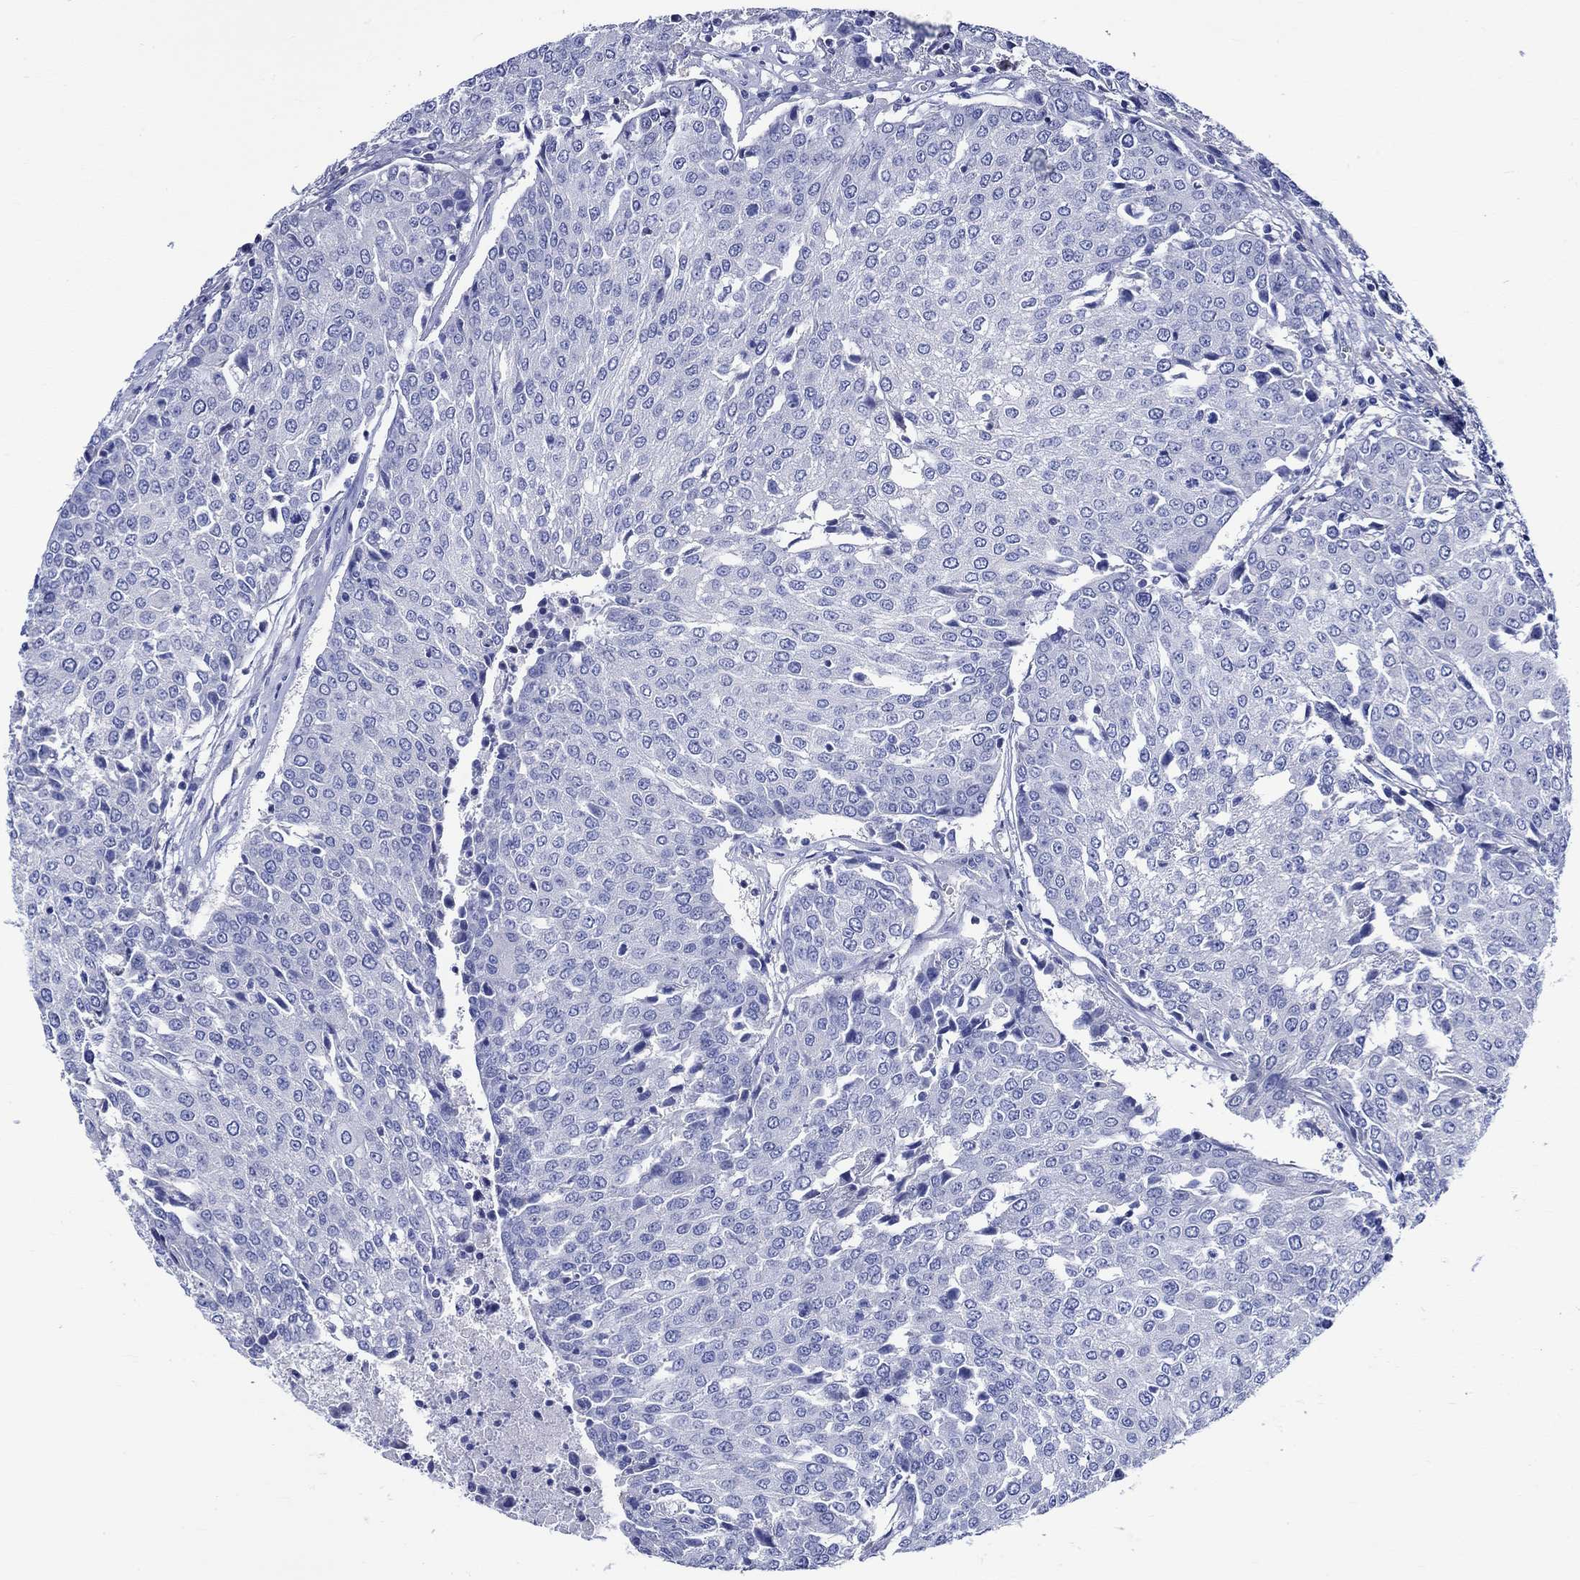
{"staining": {"intensity": "negative", "quantity": "none", "location": "none"}, "tissue": "urothelial cancer", "cell_type": "Tumor cells", "image_type": "cancer", "snomed": [{"axis": "morphology", "description": "Urothelial carcinoma, High grade"}, {"axis": "topography", "description": "Urinary bladder"}], "caption": "The immunohistochemistry (IHC) image has no significant staining in tumor cells of urothelial cancer tissue.", "gene": "NRIP3", "patient": {"sex": "female", "age": 85}}